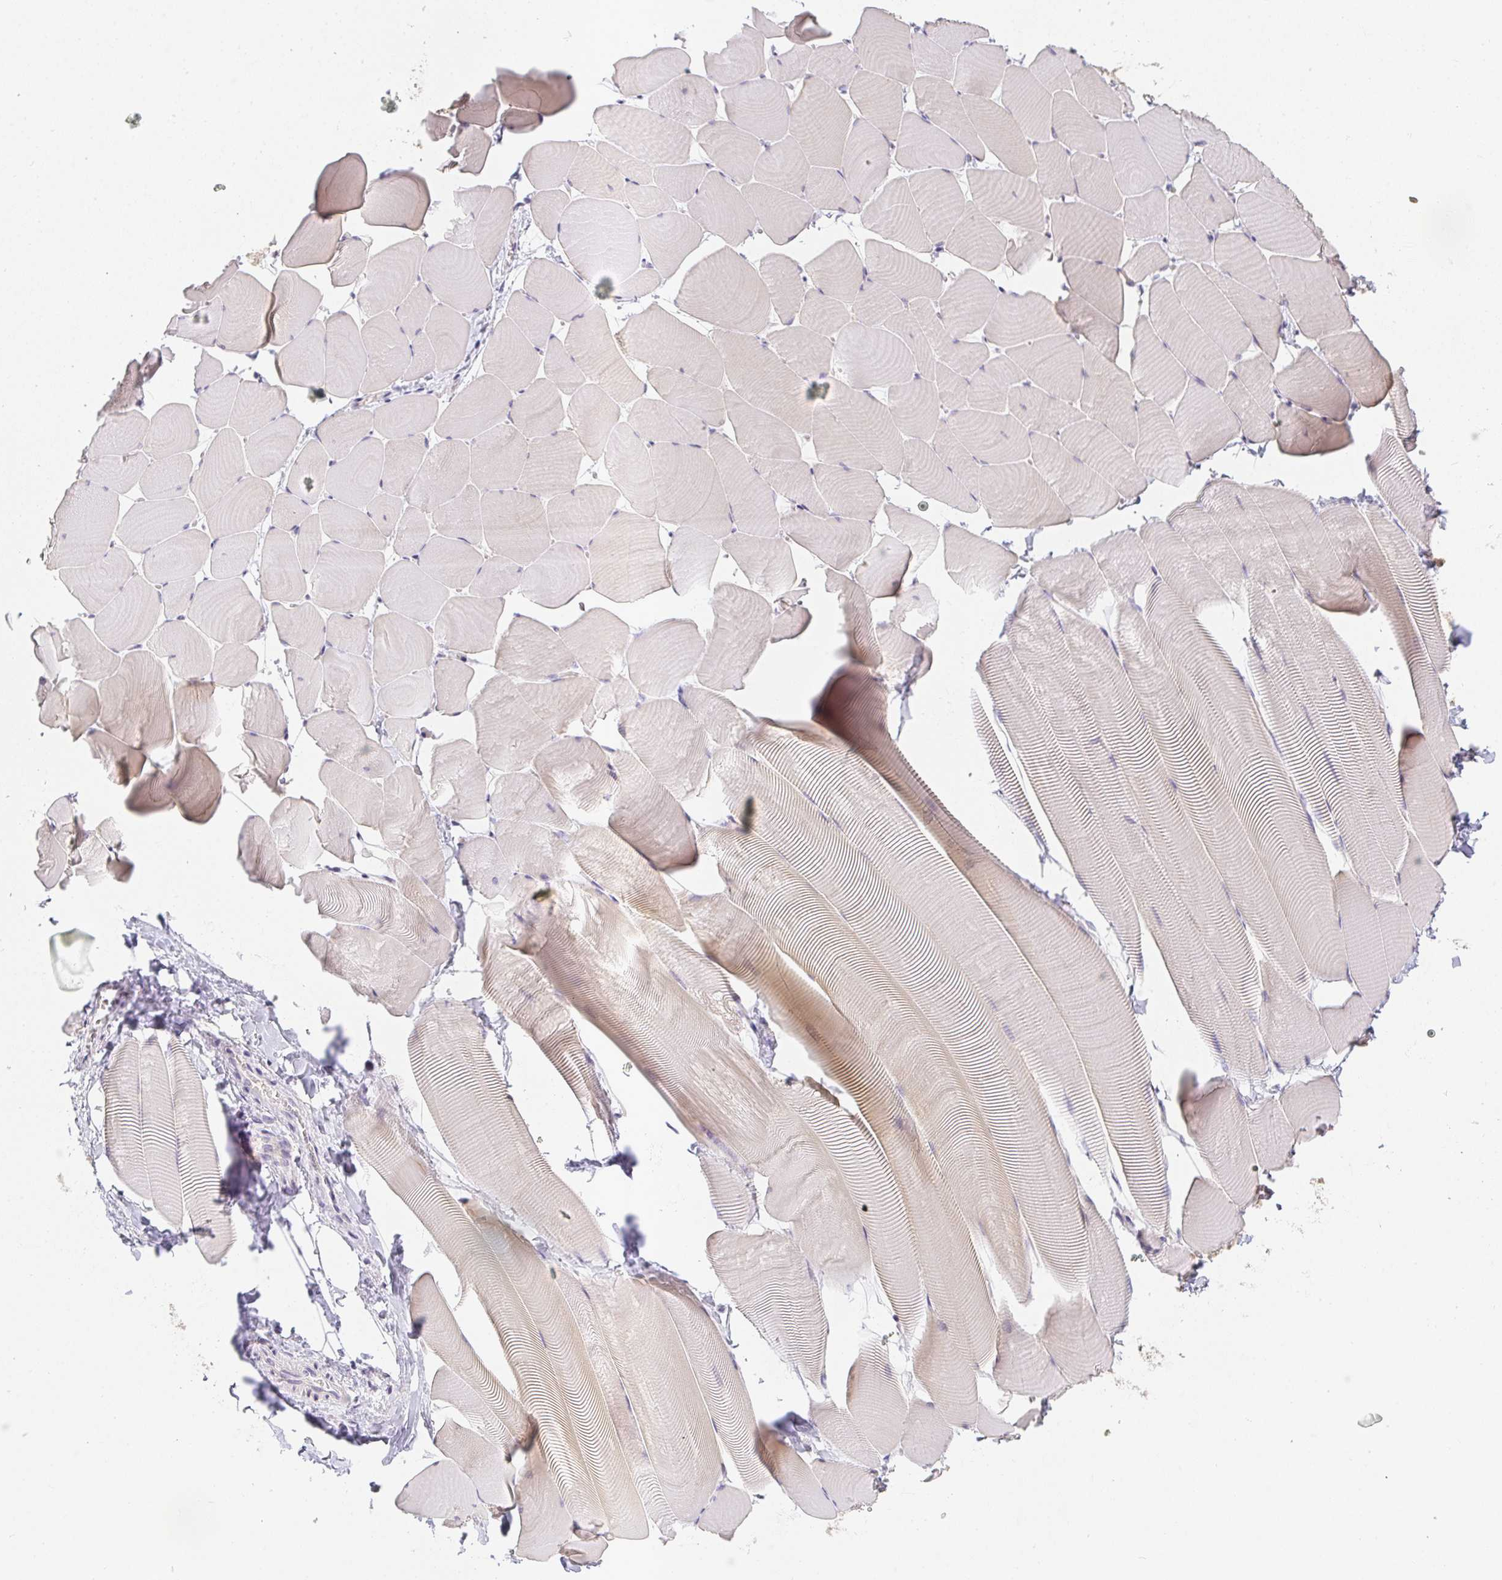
{"staining": {"intensity": "negative", "quantity": "none", "location": "none"}, "tissue": "skeletal muscle", "cell_type": "Myocytes", "image_type": "normal", "snomed": [{"axis": "morphology", "description": "Normal tissue, NOS"}, {"axis": "topography", "description": "Skeletal muscle"}], "caption": "Immunohistochemistry (IHC) photomicrograph of normal skeletal muscle stained for a protein (brown), which shows no staining in myocytes.", "gene": "SLC35B3", "patient": {"sex": "male", "age": 25}}